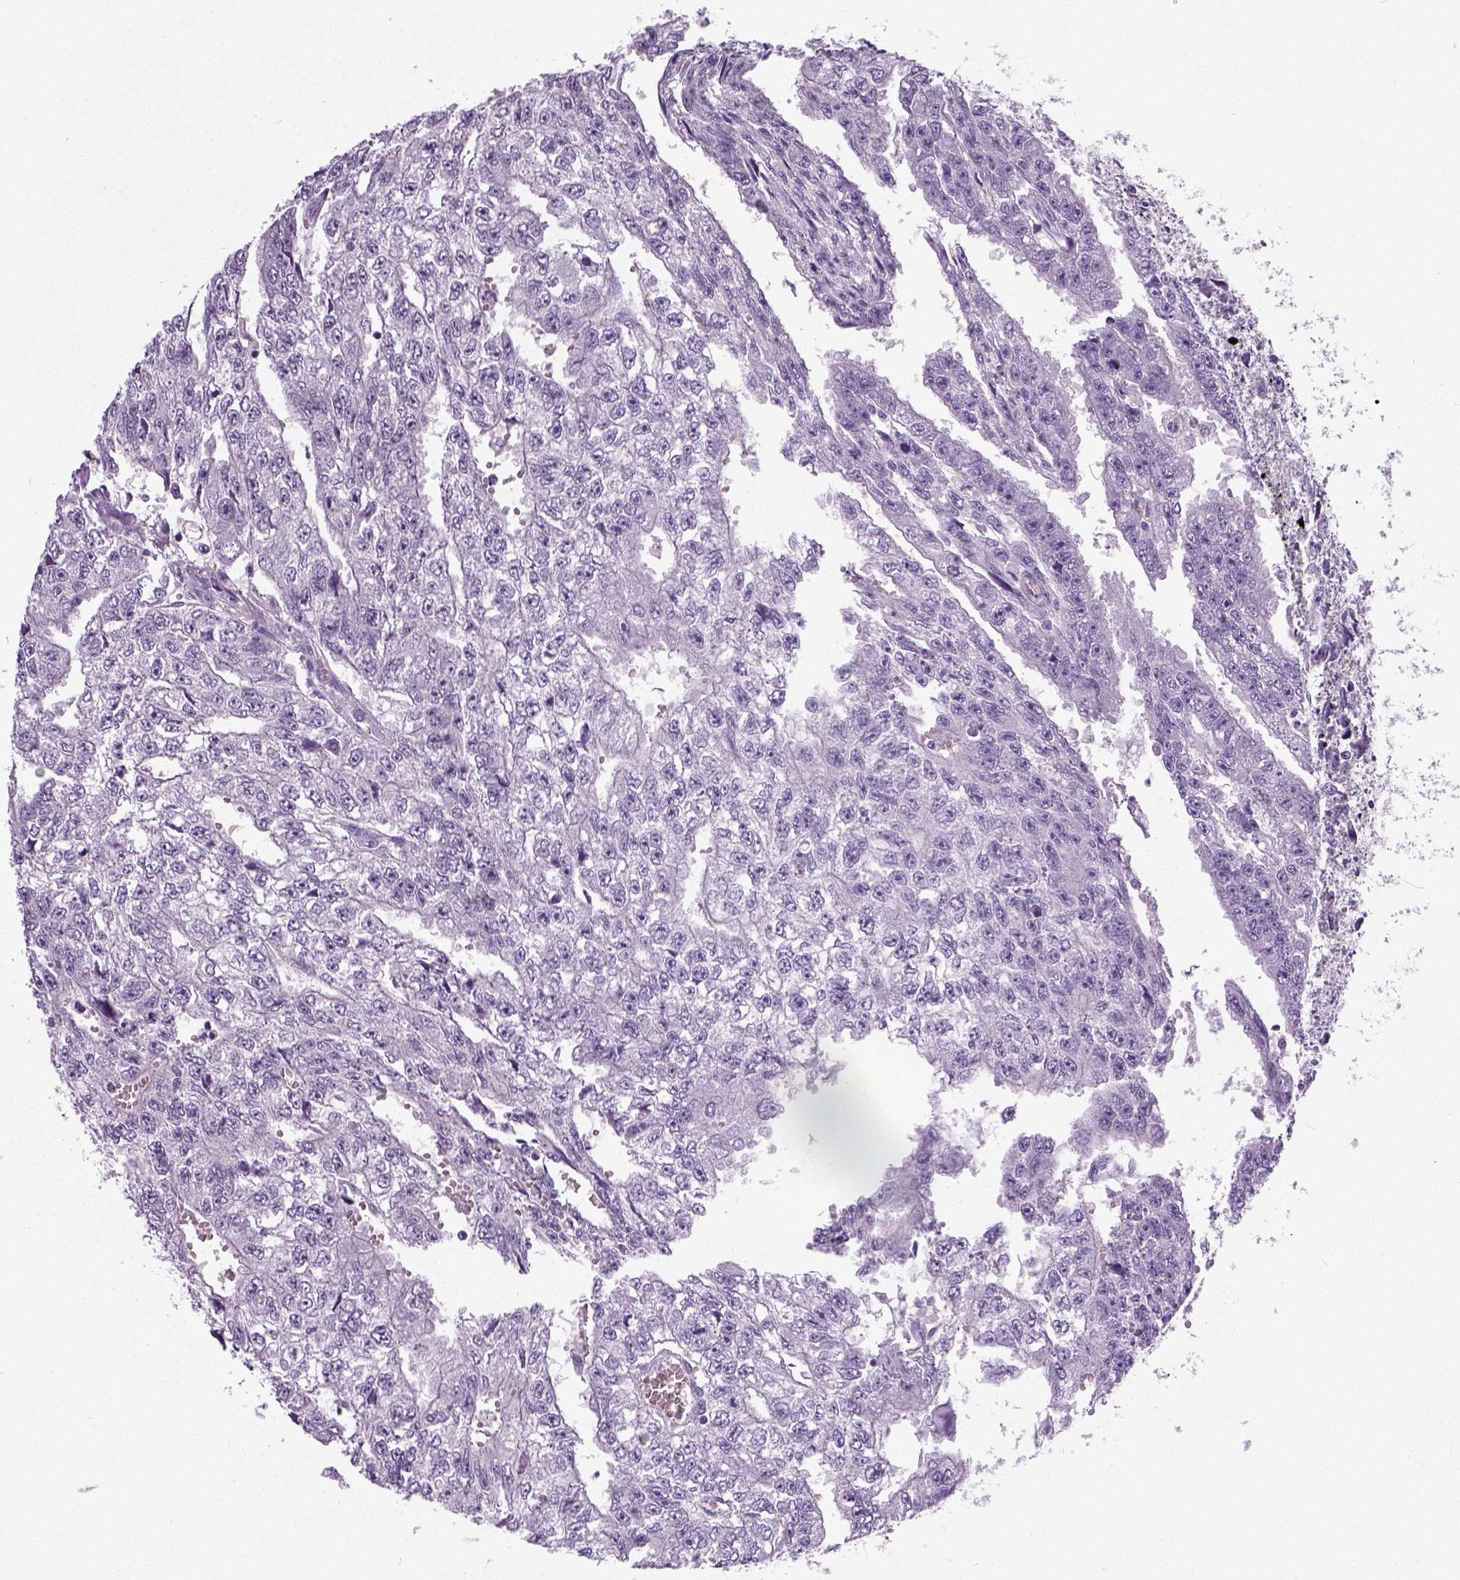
{"staining": {"intensity": "negative", "quantity": "none", "location": "none"}, "tissue": "testis cancer", "cell_type": "Tumor cells", "image_type": "cancer", "snomed": [{"axis": "morphology", "description": "Carcinoma, Embryonal, NOS"}, {"axis": "morphology", "description": "Teratoma, malignant, NOS"}, {"axis": "topography", "description": "Testis"}], "caption": "The histopathology image exhibits no staining of tumor cells in testis cancer.", "gene": "NECAB2", "patient": {"sex": "male", "age": 24}}